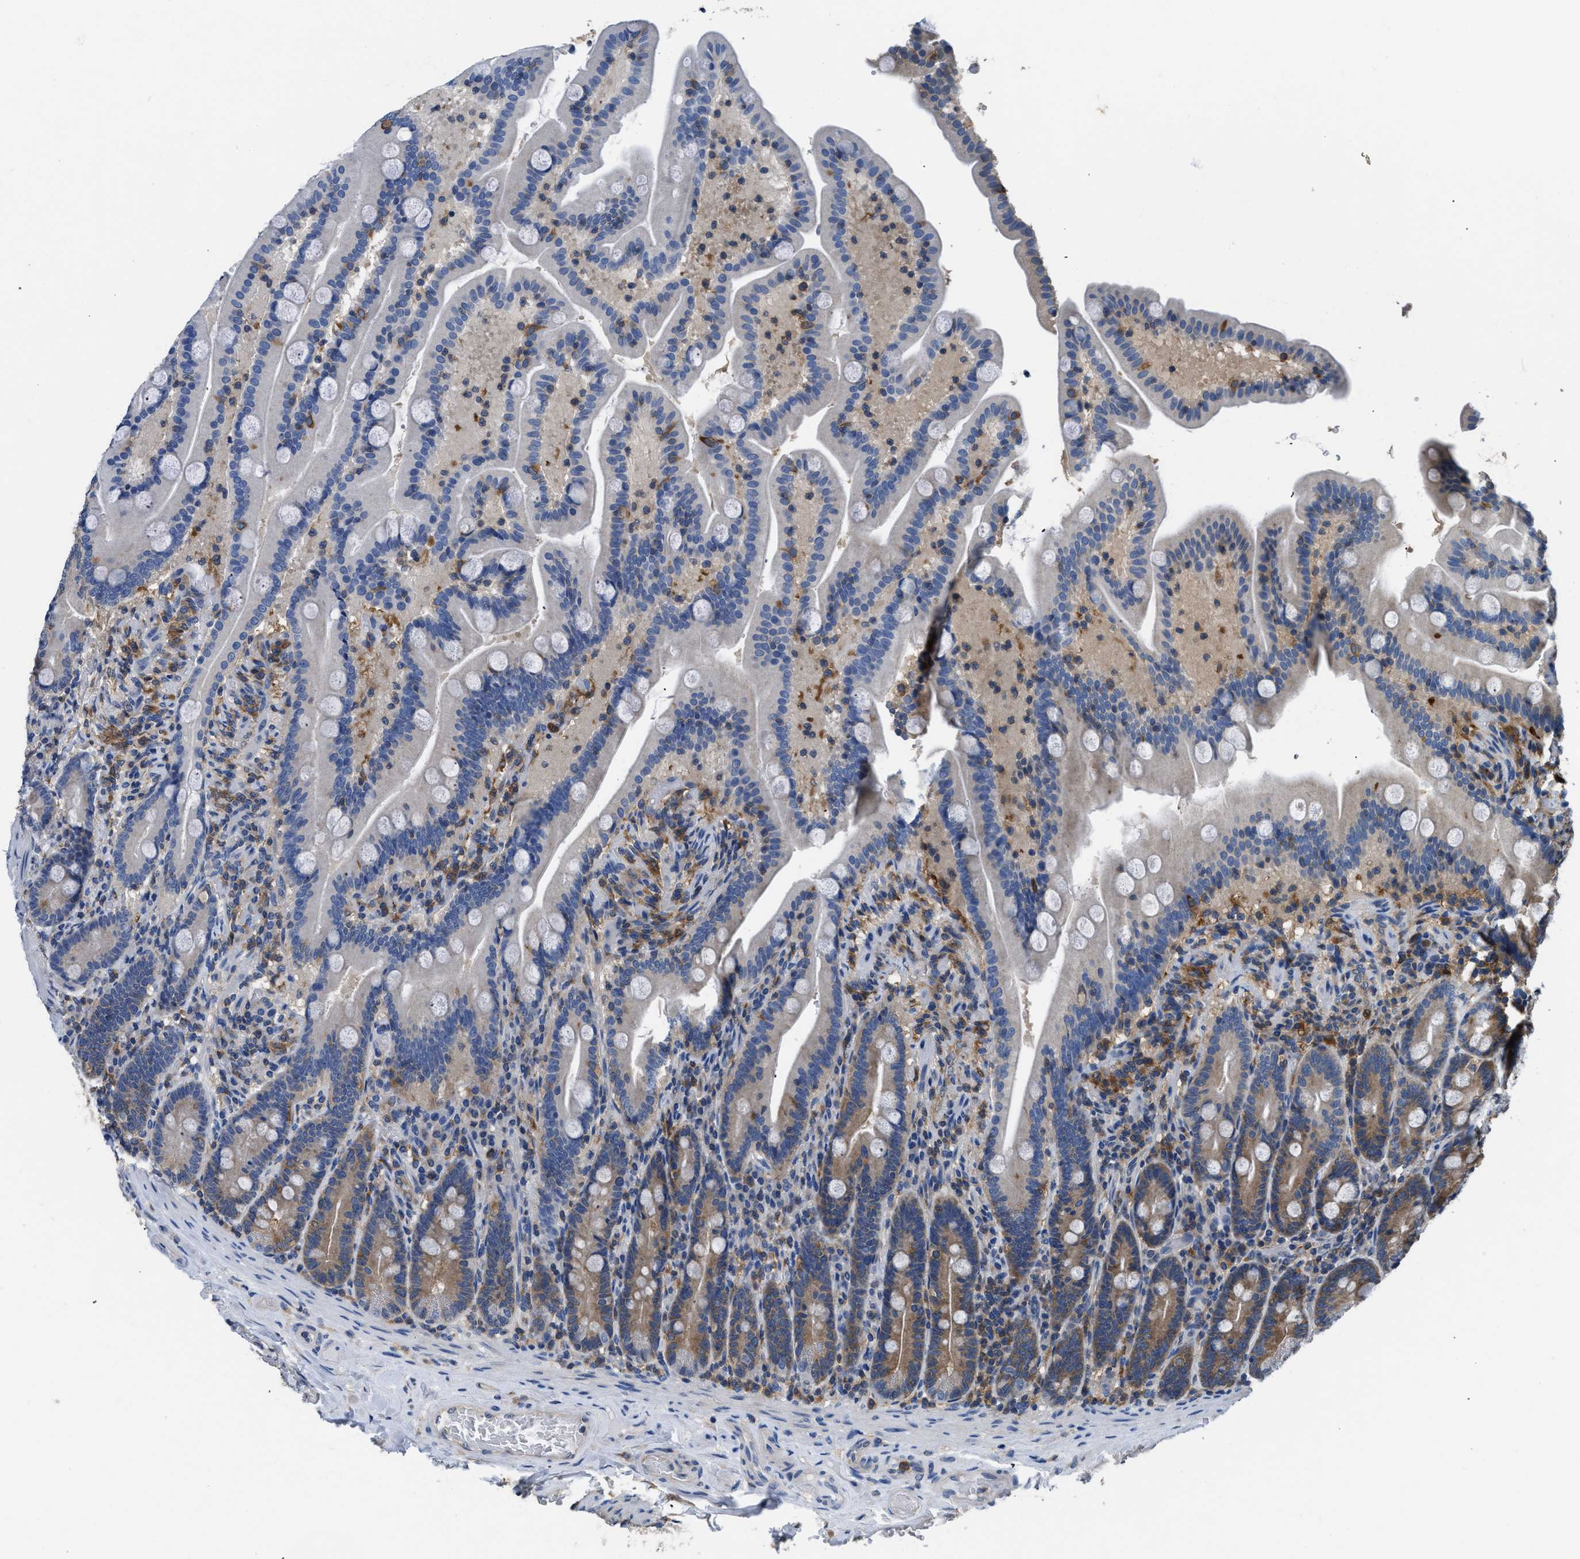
{"staining": {"intensity": "moderate", "quantity": "25%-75%", "location": "cytoplasmic/membranous"}, "tissue": "duodenum", "cell_type": "Glandular cells", "image_type": "normal", "snomed": [{"axis": "morphology", "description": "Normal tissue, NOS"}, {"axis": "topography", "description": "Duodenum"}], "caption": "The micrograph shows immunohistochemical staining of unremarkable duodenum. There is moderate cytoplasmic/membranous staining is seen in about 25%-75% of glandular cells.", "gene": "PKM", "patient": {"sex": "male", "age": 54}}